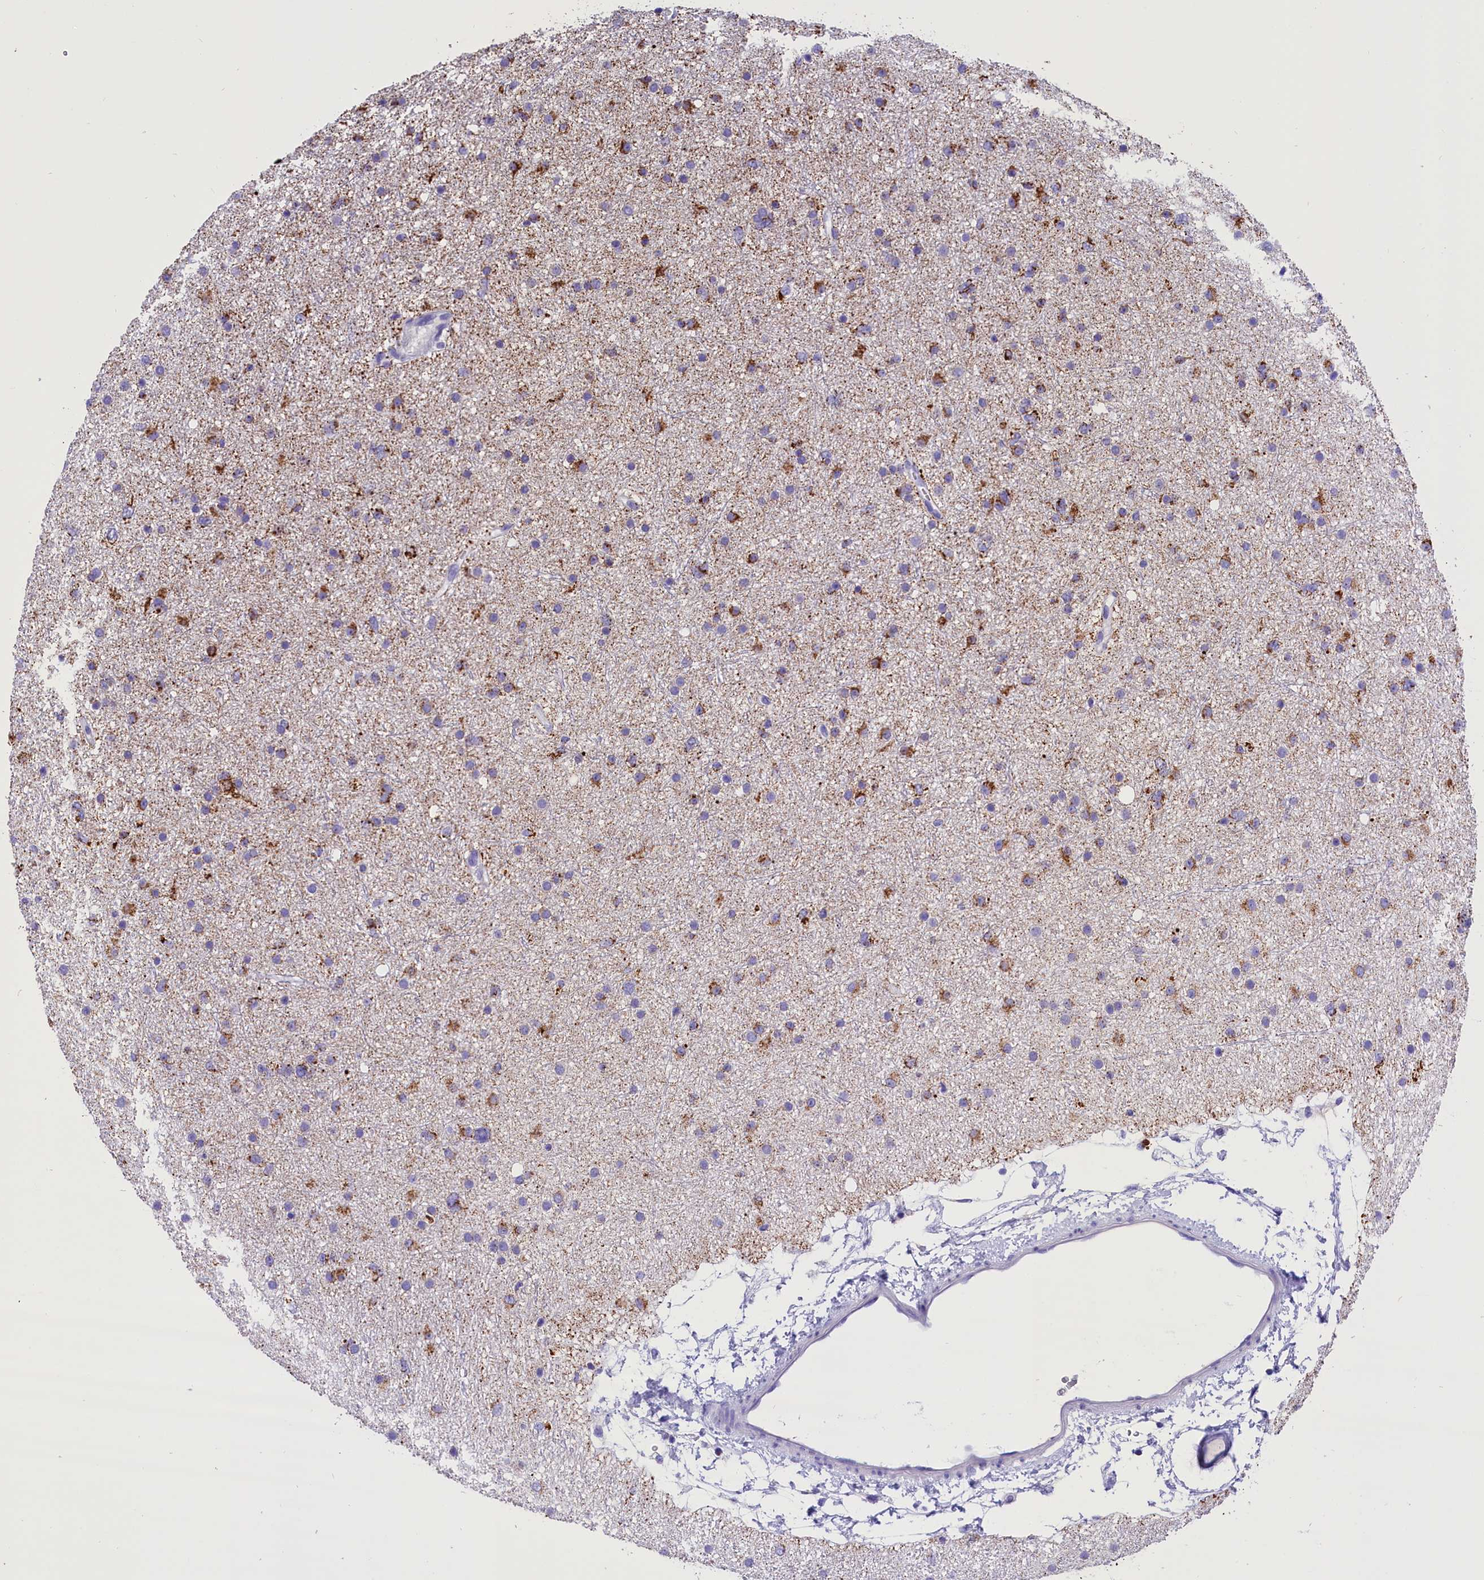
{"staining": {"intensity": "moderate", "quantity": "25%-75%", "location": "cytoplasmic/membranous"}, "tissue": "glioma", "cell_type": "Tumor cells", "image_type": "cancer", "snomed": [{"axis": "morphology", "description": "Glioma, malignant, Low grade"}, {"axis": "topography", "description": "Cerebral cortex"}], "caption": "Immunohistochemical staining of glioma displays medium levels of moderate cytoplasmic/membranous expression in approximately 25%-75% of tumor cells.", "gene": "ABAT", "patient": {"sex": "female", "age": 39}}